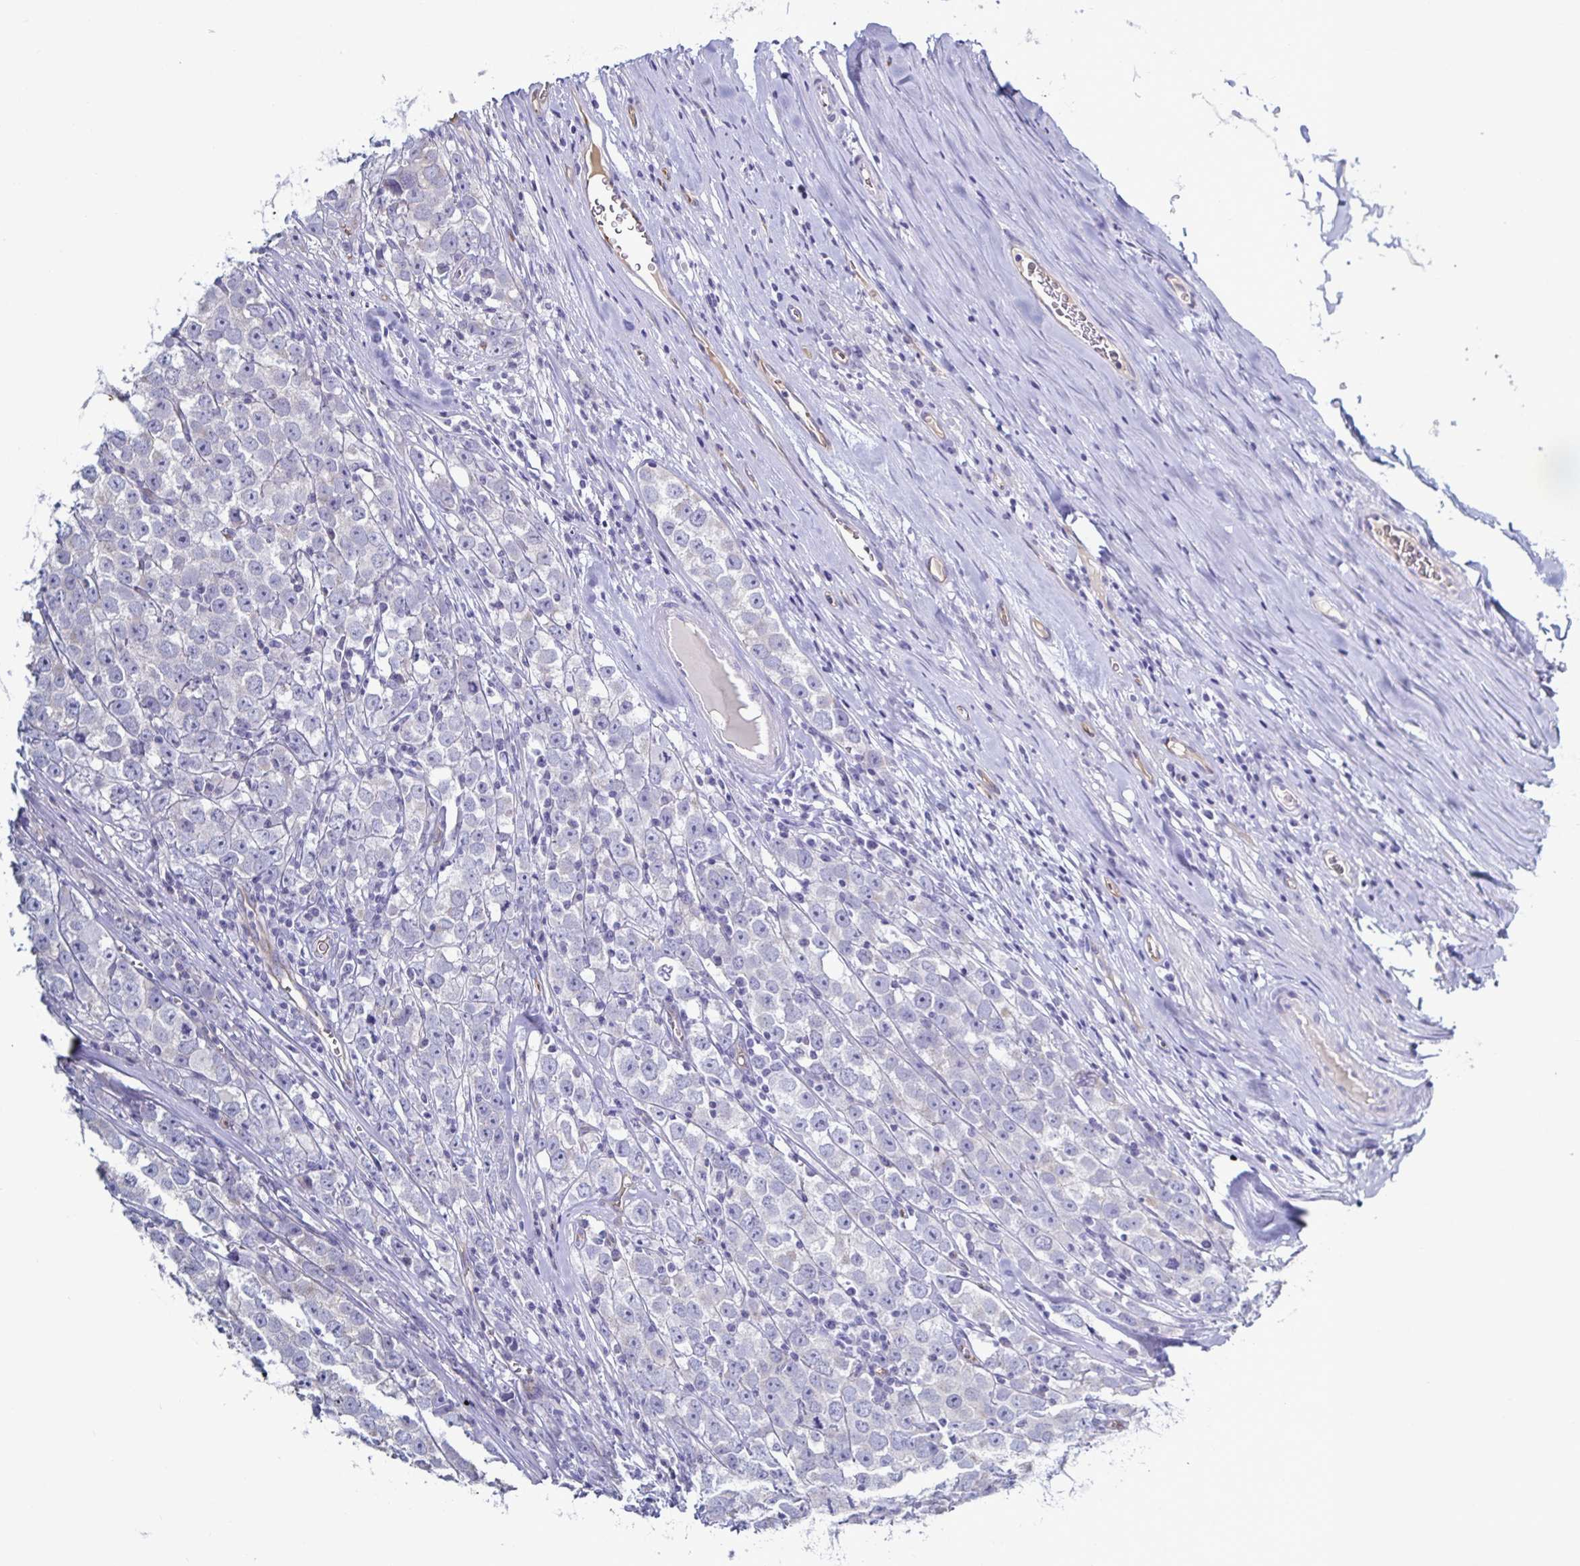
{"staining": {"intensity": "negative", "quantity": "none", "location": "none"}, "tissue": "testis cancer", "cell_type": "Tumor cells", "image_type": "cancer", "snomed": [{"axis": "morphology", "description": "Seminoma, NOS"}, {"axis": "morphology", "description": "Carcinoma, Embryonal, NOS"}, {"axis": "topography", "description": "Testis"}], "caption": "Human testis cancer (seminoma) stained for a protein using IHC shows no expression in tumor cells.", "gene": "ACSBG2", "patient": {"sex": "male", "age": 52}}